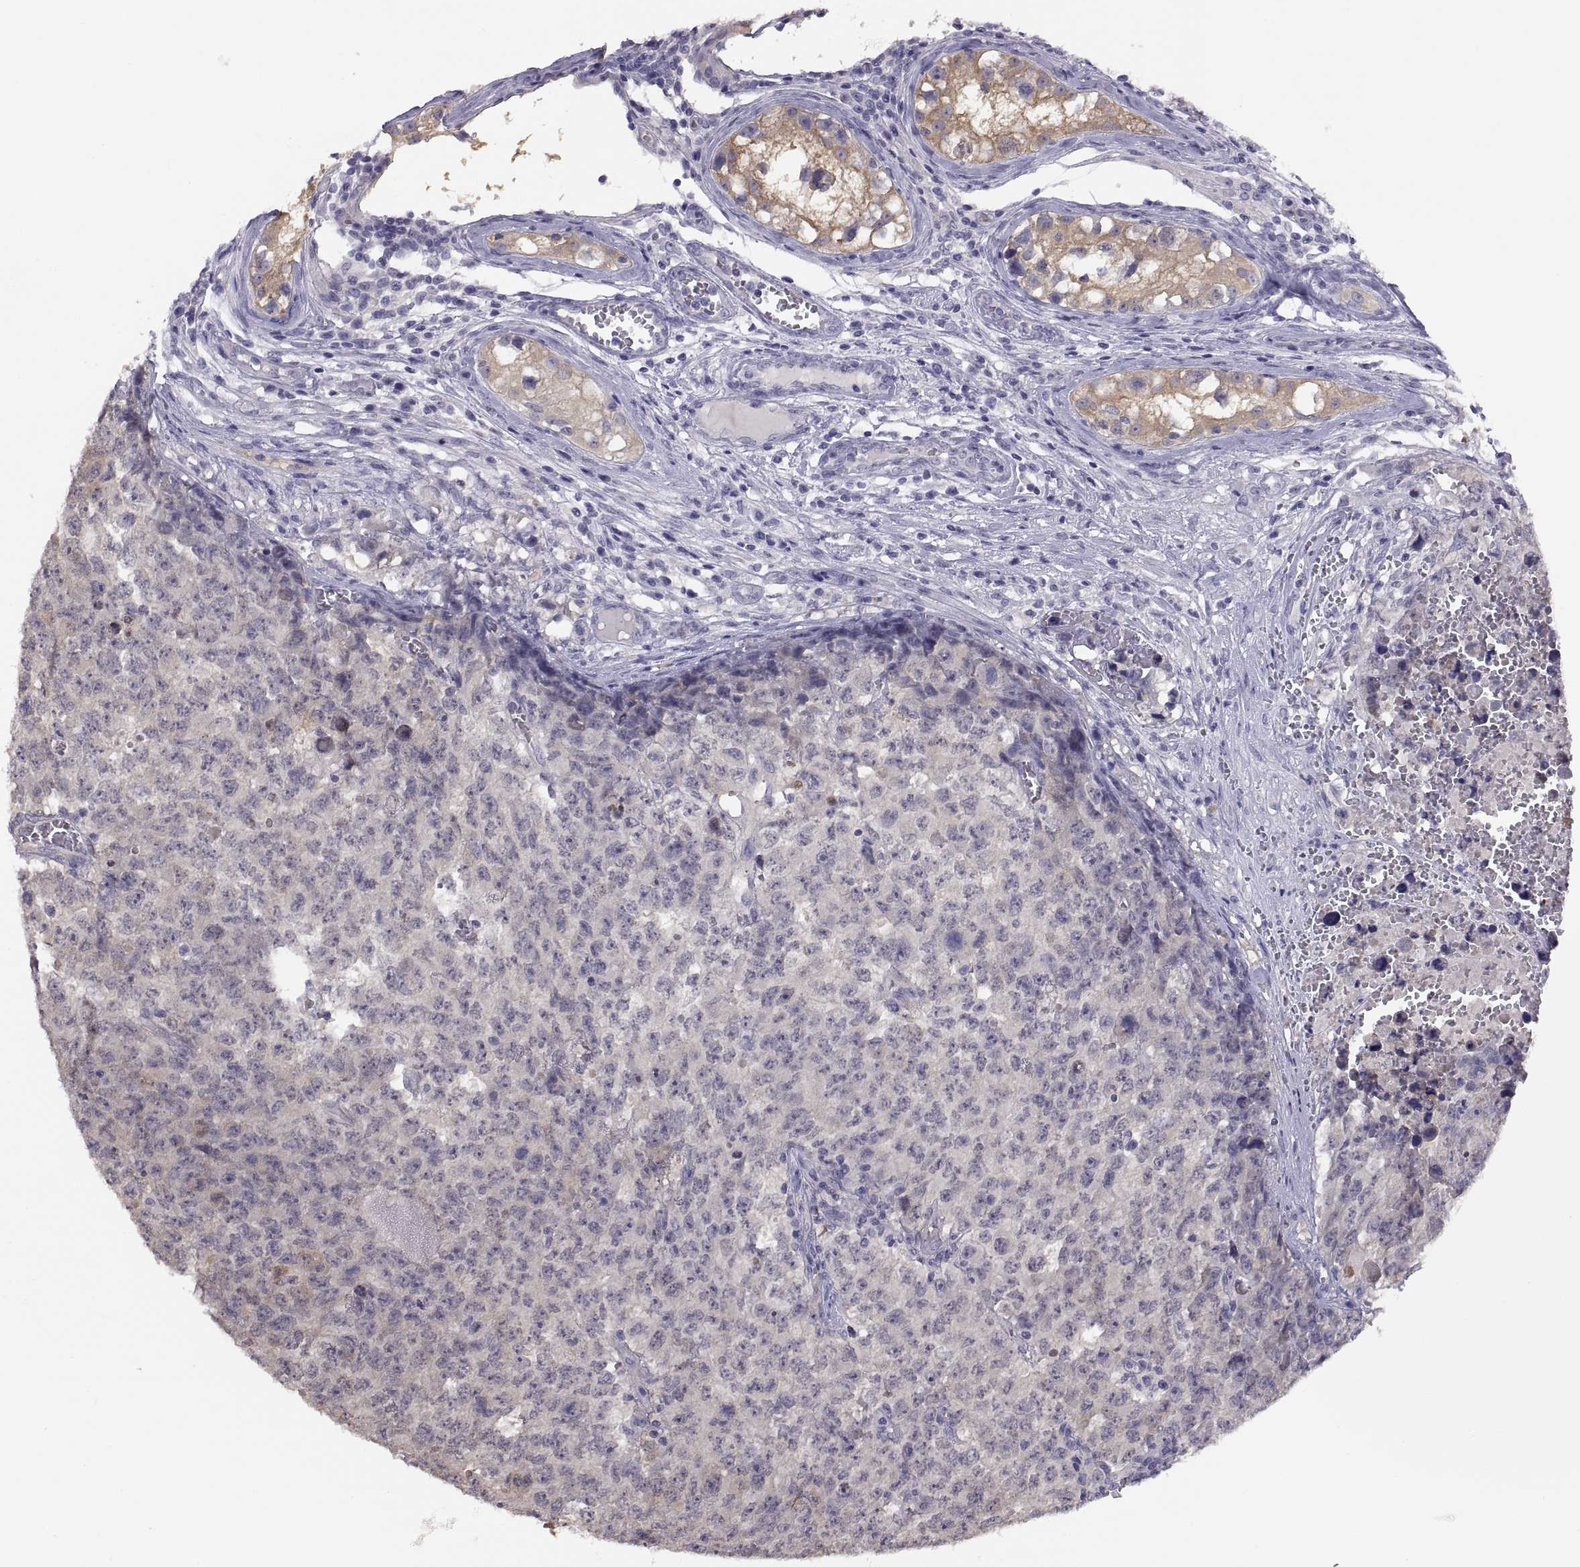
{"staining": {"intensity": "negative", "quantity": "none", "location": "none"}, "tissue": "testis cancer", "cell_type": "Tumor cells", "image_type": "cancer", "snomed": [{"axis": "morphology", "description": "Carcinoma, Embryonal, NOS"}, {"axis": "topography", "description": "Testis"}], "caption": "Immunohistochemistry (IHC) image of neoplastic tissue: human testis cancer (embryonal carcinoma) stained with DAB (3,3'-diaminobenzidine) exhibits no significant protein positivity in tumor cells.", "gene": "STRC", "patient": {"sex": "male", "age": 23}}